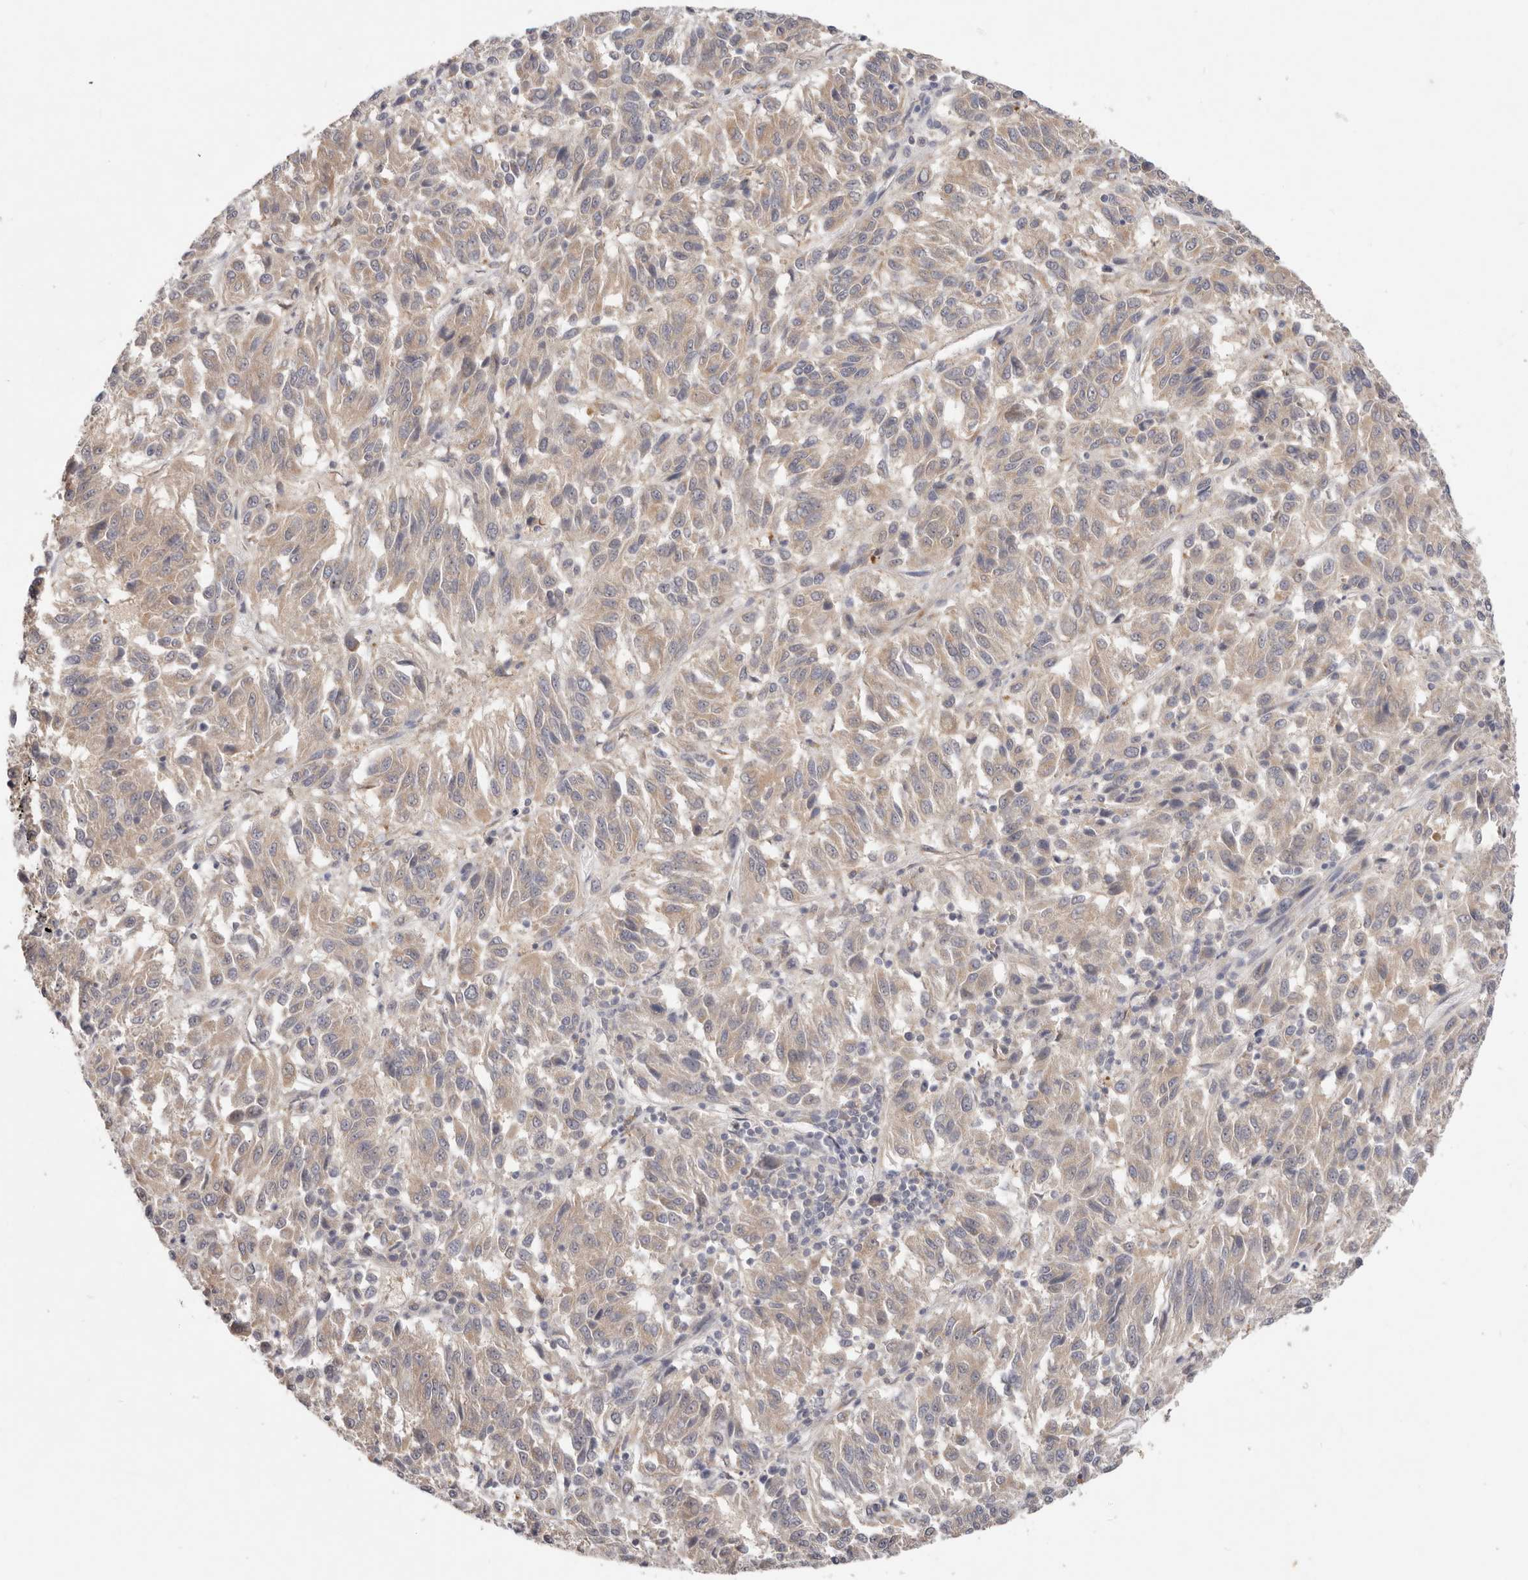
{"staining": {"intensity": "weak", "quantity": "25%-75%", "location": "cytoplasmic/membranous"}, "tissue": "melanoma", "cell_type": "Tumor cells", "image_type": "cancer", "snomed": [{"axis": "morphology", "description": "Malignant melanoma, Metastatic site"}, {"axis": "topography", "description": "Lung"}], "caption": "Immunohistochemistry (IHC) staining of malignant melanoma (metastatic site), which displays low levels of weak cytoplasmic/membranous expression in about 25%-75% of tumor cells indicating weak cytoplasmic/membranous protein staining. The staining was performed using DAB (3,3'-diaminobenzidine) (brown) for protein detection and nuclei were counterstained in hematoxylin (blue).", "gene": "WDR77", "patient": {"sex": "male", "age": 64}}